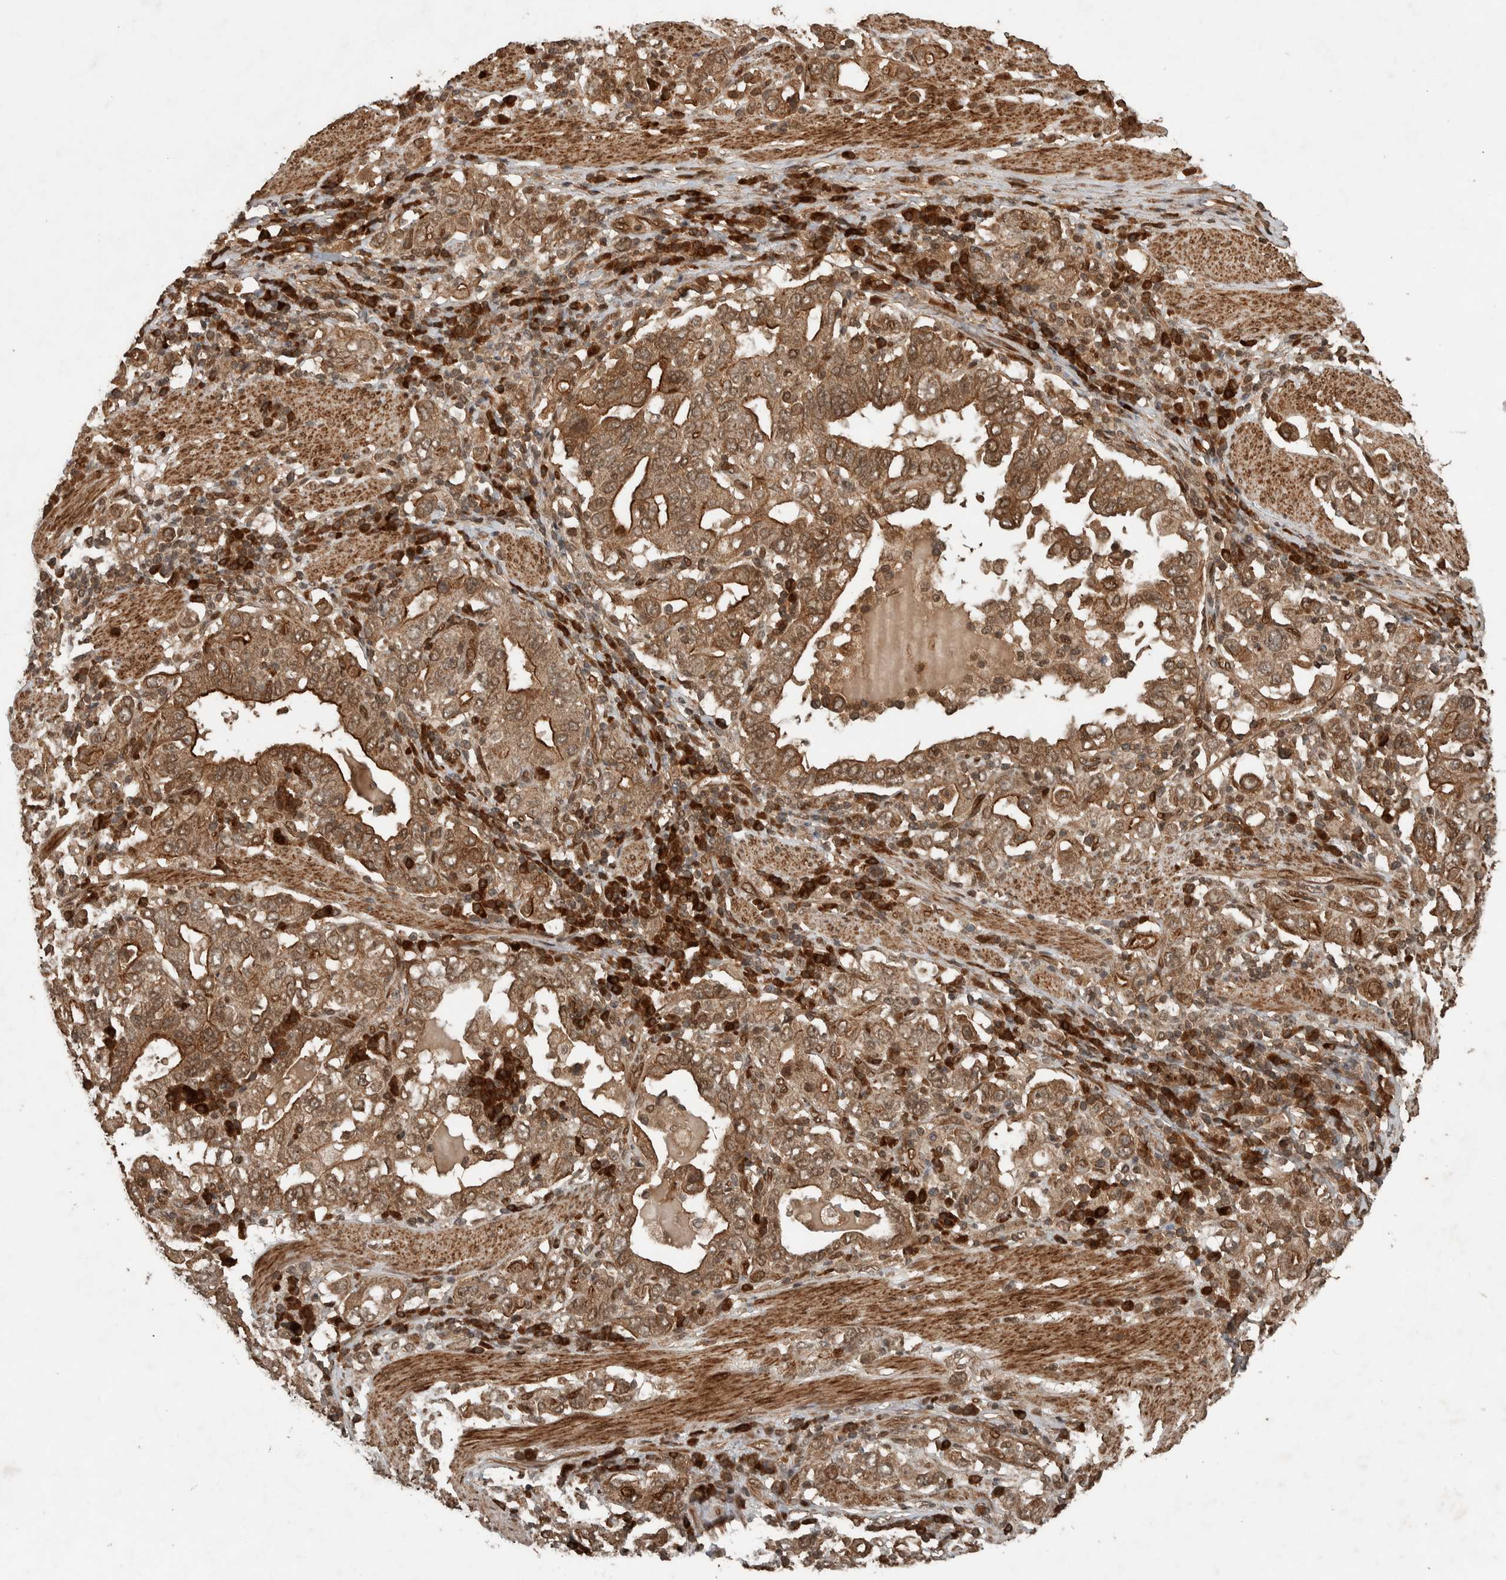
{"staining": {"intensity": "moderate", "quantity": ">75%", "location": "cytoplasmic/membranous"}, "tissue": "stomach cancer", "cell_type": "Tumor cells", "image_type": "cancer", "snomed": [{"axis": "morphology", "description": "Adenocarcinoma, NOS"}, {"axis": "topography", "description": "Stomach, upper"}], "caption": "Stomach cancer (adenocarcinoma) was stained to show a protein in brown. There is medium levels of moderate cytoplasmic/membranous expression in about >75% of tumor cells.", "gene": "CNTROB", "patient": {"sex": "male", "age": 62}}